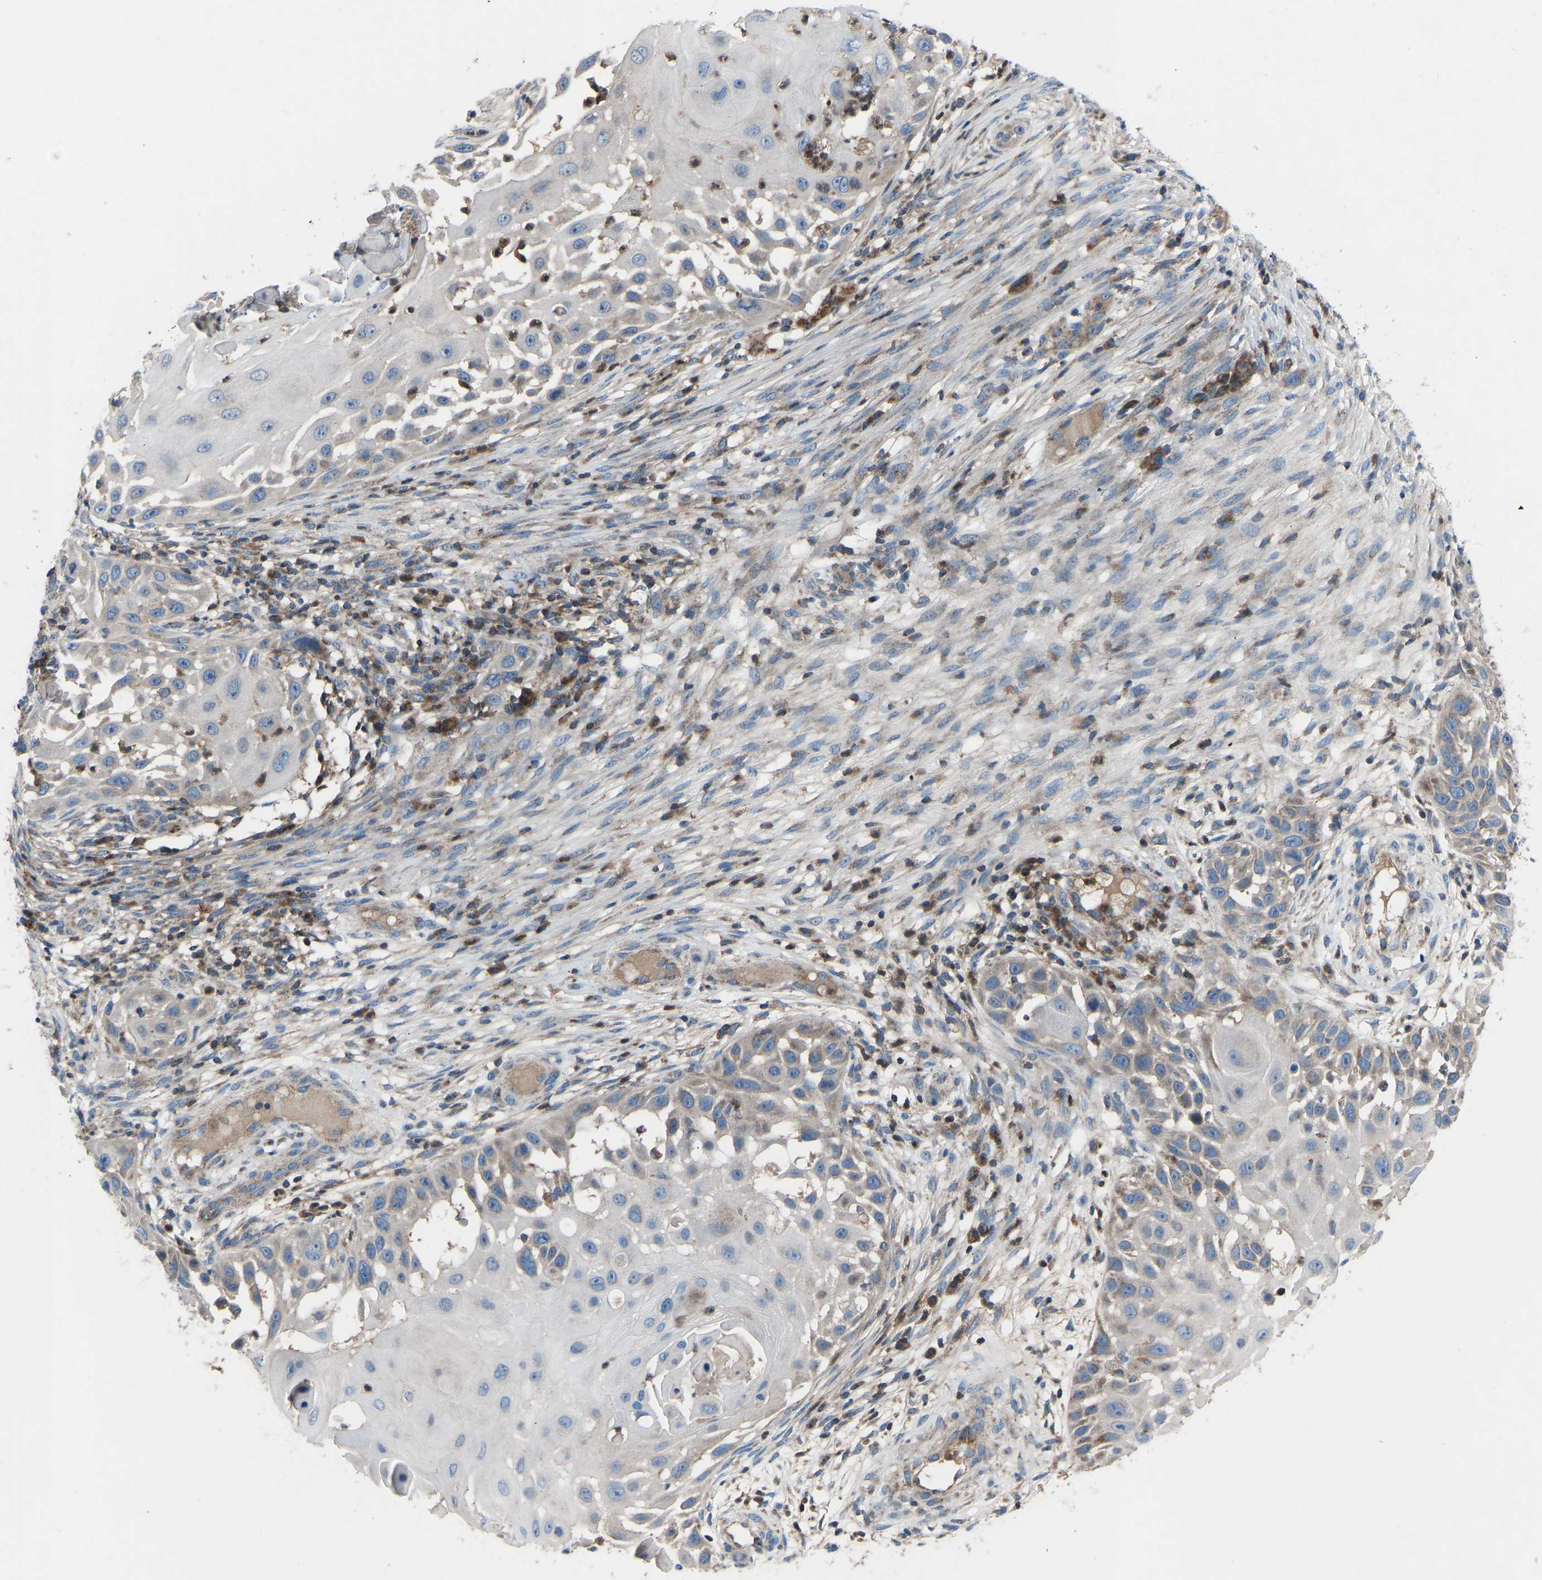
{"staining": {"intensity": "moderate", "quantity": "<25%", "location": "cytoplasmic/membranous"}, "tissue": "skin cancer", "cell_type": "Tumor cells", "image_type": "cancer", "snomed": [{"axis": "morphology", "description": "Squamous cell carcinoma, NOS"}, {"axis": "topography", "description": "Skin"}], "caption": "IHC of human squamous cell carcinoma (skin) displays low levels of moderate cytoplasmic/membranous expression in about <25% of tumor cells. (DAB (3,3'-diaminobenzidine) = brown stain, brightfield microscopy at high magnification).", "gene": "GRK6", "patient": {"sex": "female", "age": 44}}